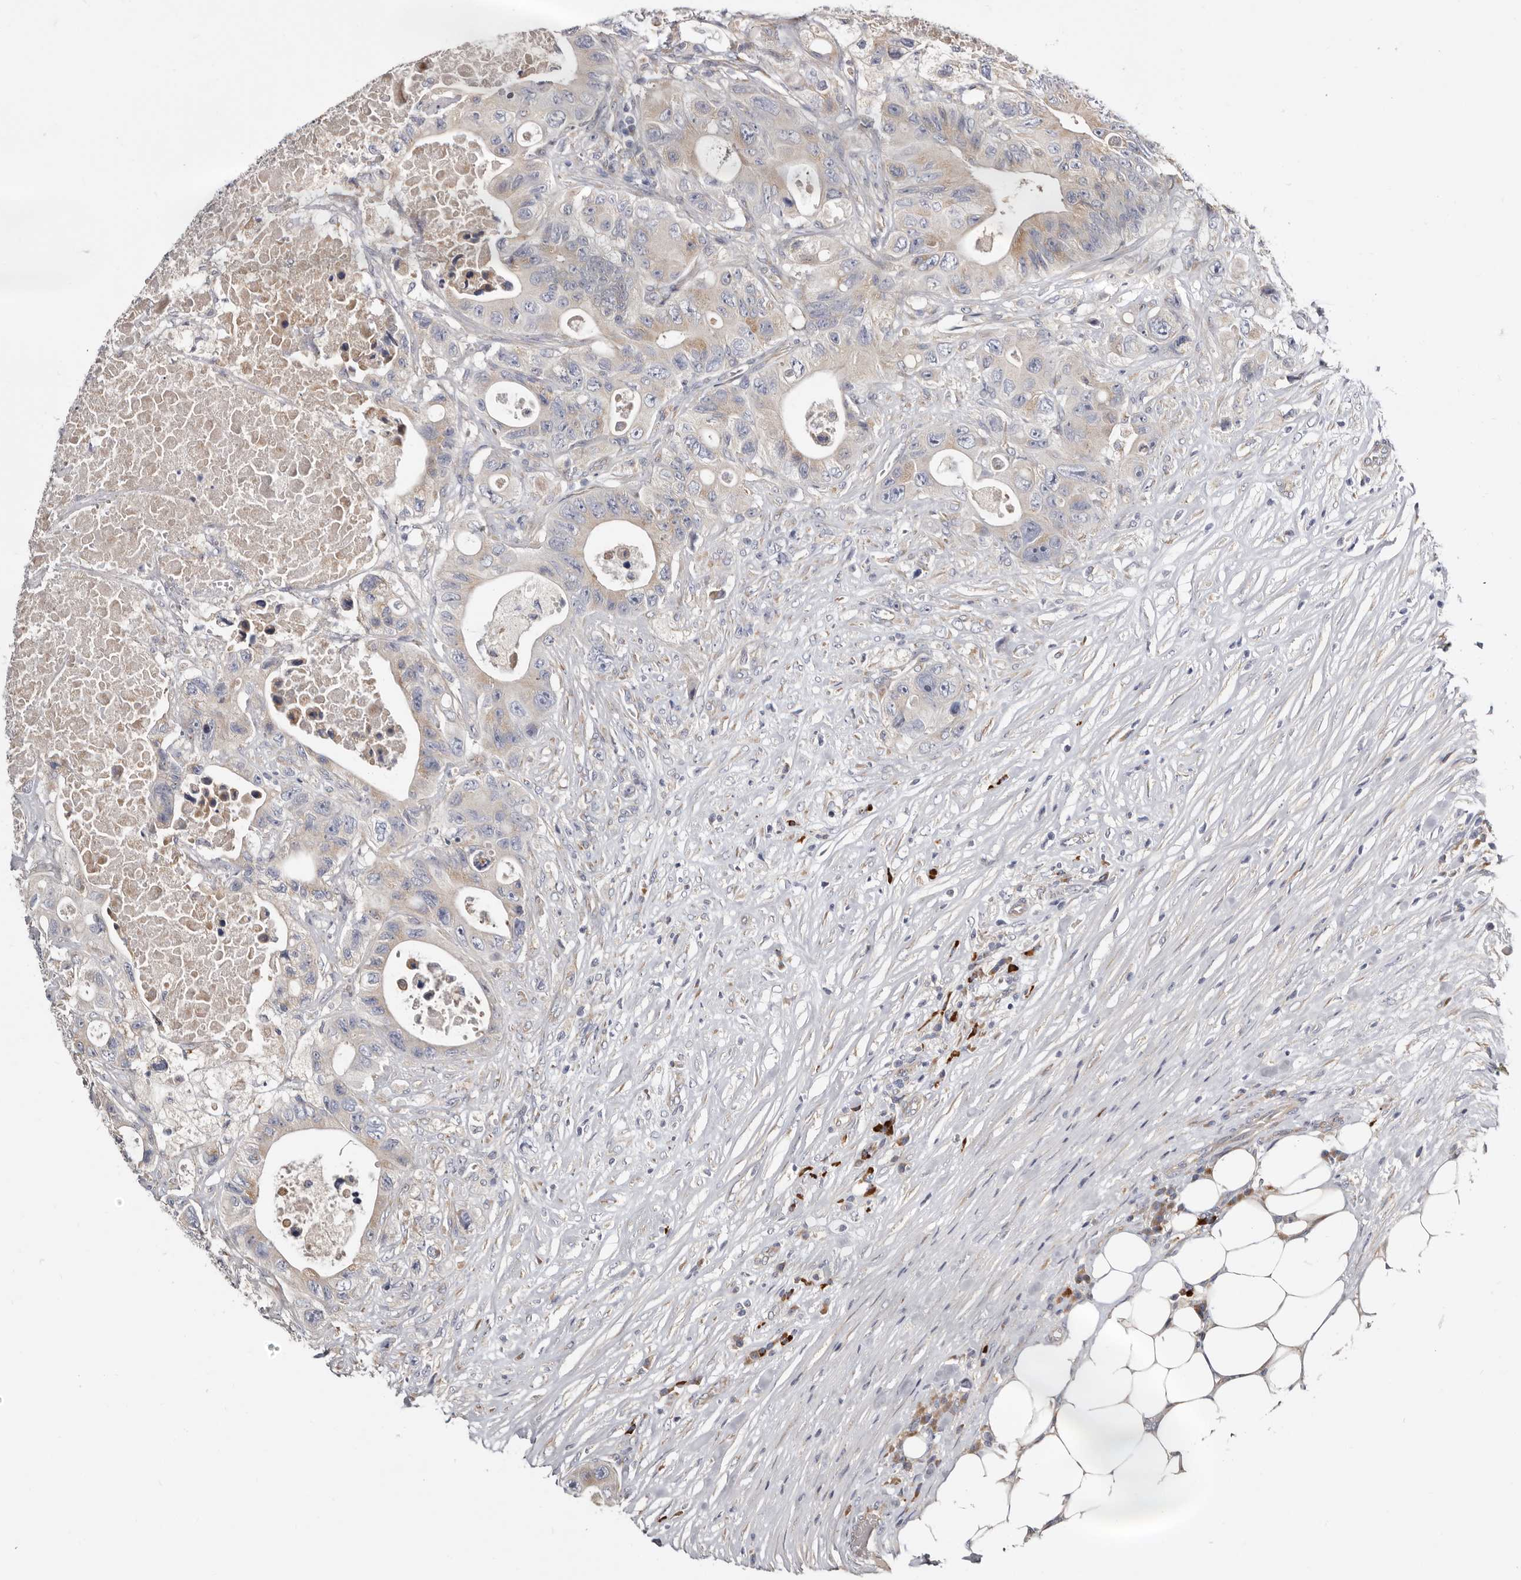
{"staining": {"intensity": "weak", "quantity": "<25%", "location": "cytoplasmic/membranous"}, "tissue": "colorectal cancer", "cell_type": "Tumor cells", "image_type": "cancer", "snomed": [{"axis": "morphology", "description": "Adenocarcinoma, NOS"}, {"axis": "topography", "description": "Colon"}], "caption": "This is an IHC histopathology image of human colorectal adenocarcinoma. There is no positivity in tumor cells.", "gene": "ASIC5", "patient": {"sex": "female", "age": 46}}